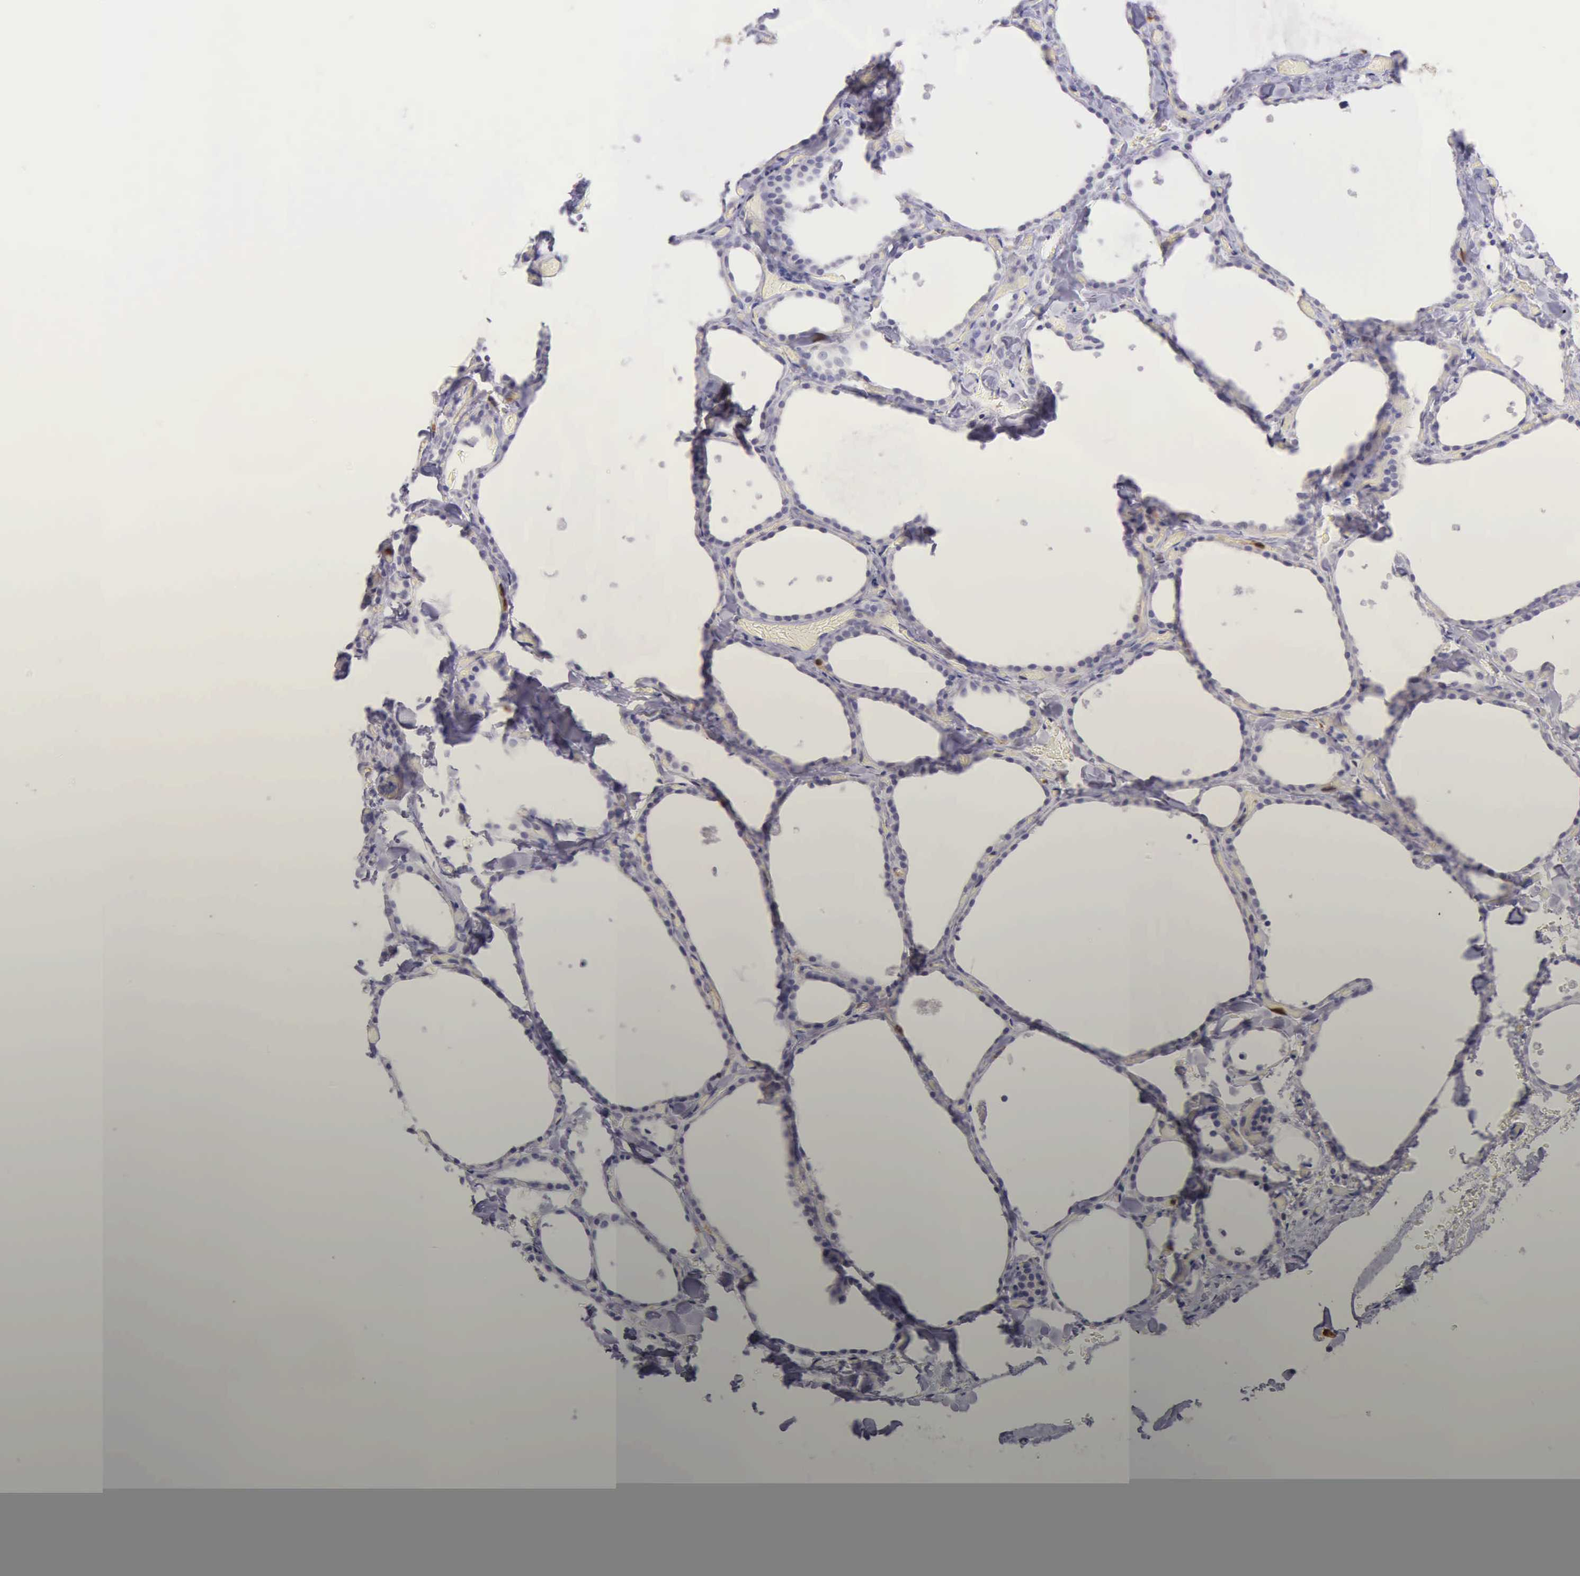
{"staining": {"intensity": "negative", "quantity": "none", "location": "none"}, "tissue": "thyroid gland", "cell_type": "Glandular cells", "image_type": "normal", "snomed": [{"axis": "morphology", "description": "Normal tissue, NOS"}, {"axis": "topography", "description": "Thyroid gland"}], "caption": "Unremarkable thyroid gland was stained to show a protein in brown. There is no significant staining in glandular cells. Brightfield microscopy of IHC stained with DAB (3,3'-diaminobenzidine) (brown) and hematoxylin (blue), captured at high magnification.", "gene": "BID", "patient": {"sex": "male", "age": 34}}